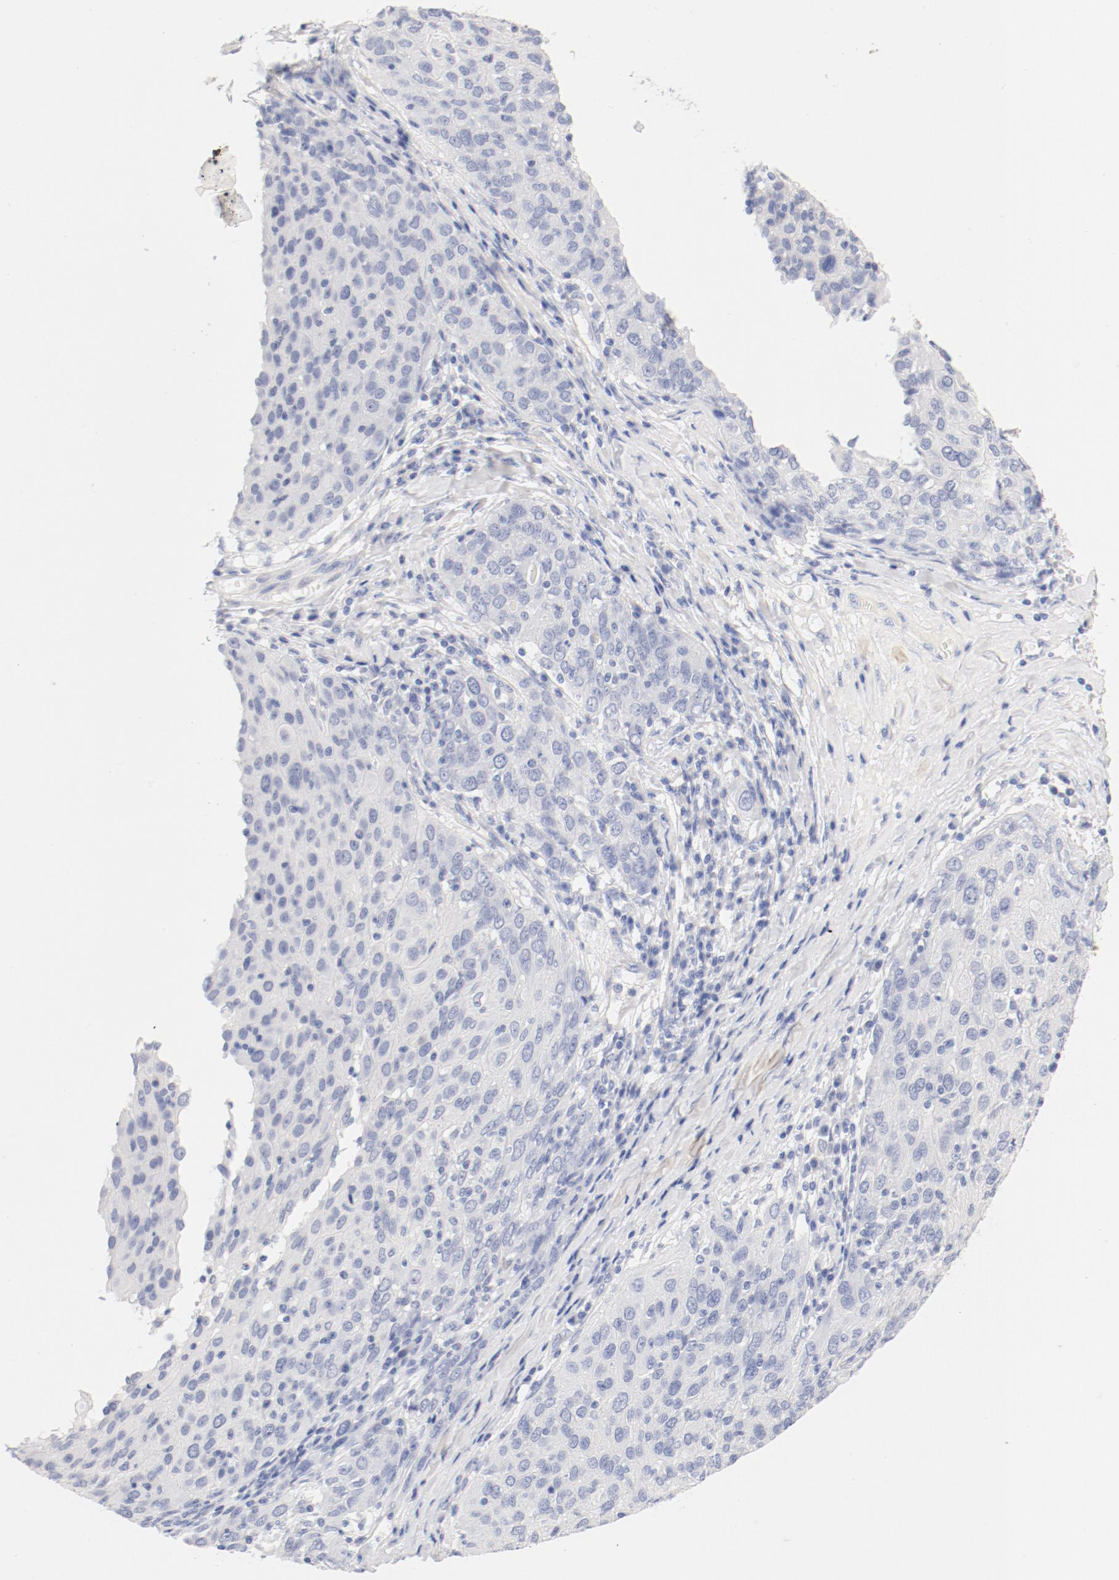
{"staining": {"intensity": "negative", "quantity": "none", "location": "none"}, "tissue": "ovarian cancer", "cell_type": "Tumor cells", "image_type": "cancer", "snomed": [{"axis": "morphology", "description": "Carcinoma, endometroid"}, {"axis": "topography", "description": "Ovary"}], "caption": "Ovarian endometroid carcinoma stained for a protein using immunohistochemistry demonstrates no expression tumor cells.", "gene": "HOMER1", "patient": {"sex": "female", "age": 50}}